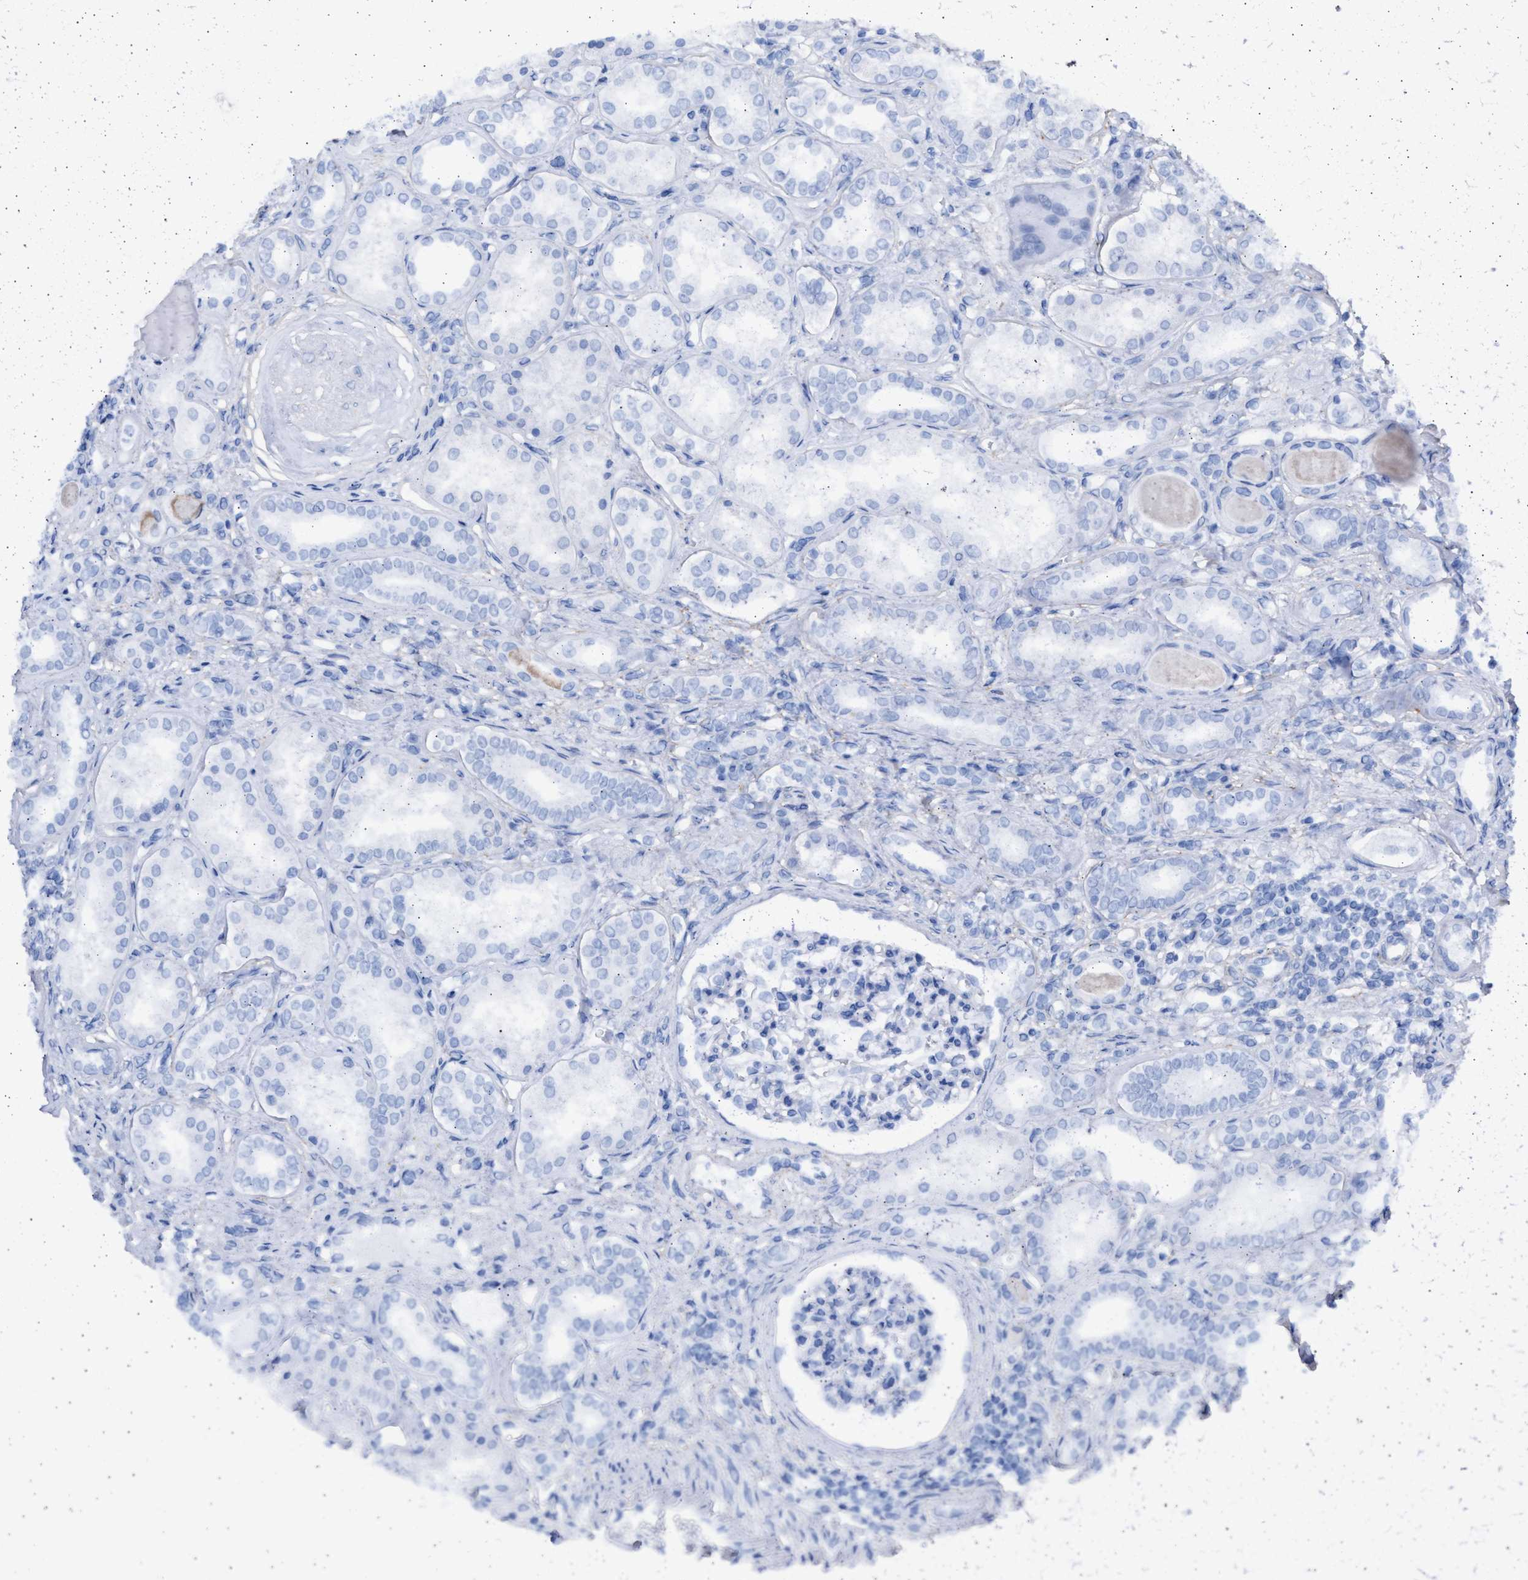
{"staining": {"intensity": "weak", "quantity": "<25%", "location": "cytoplasmic/membranous"}, "tissue": "kidney", "cell_type": "Cells in glomeruli", "image_type": "normal", "snomed": [{"axis": "morphology", "description": "Normal tissue, NOS"}, {"axis": "topography", "description": "Kidney"}], "caption": "This is an IHC micrograph of normal human kidney. There is no expression in cells in glomeruli.", "gene": "NBR1", "patient": {"sex": "female", "age": 56}}